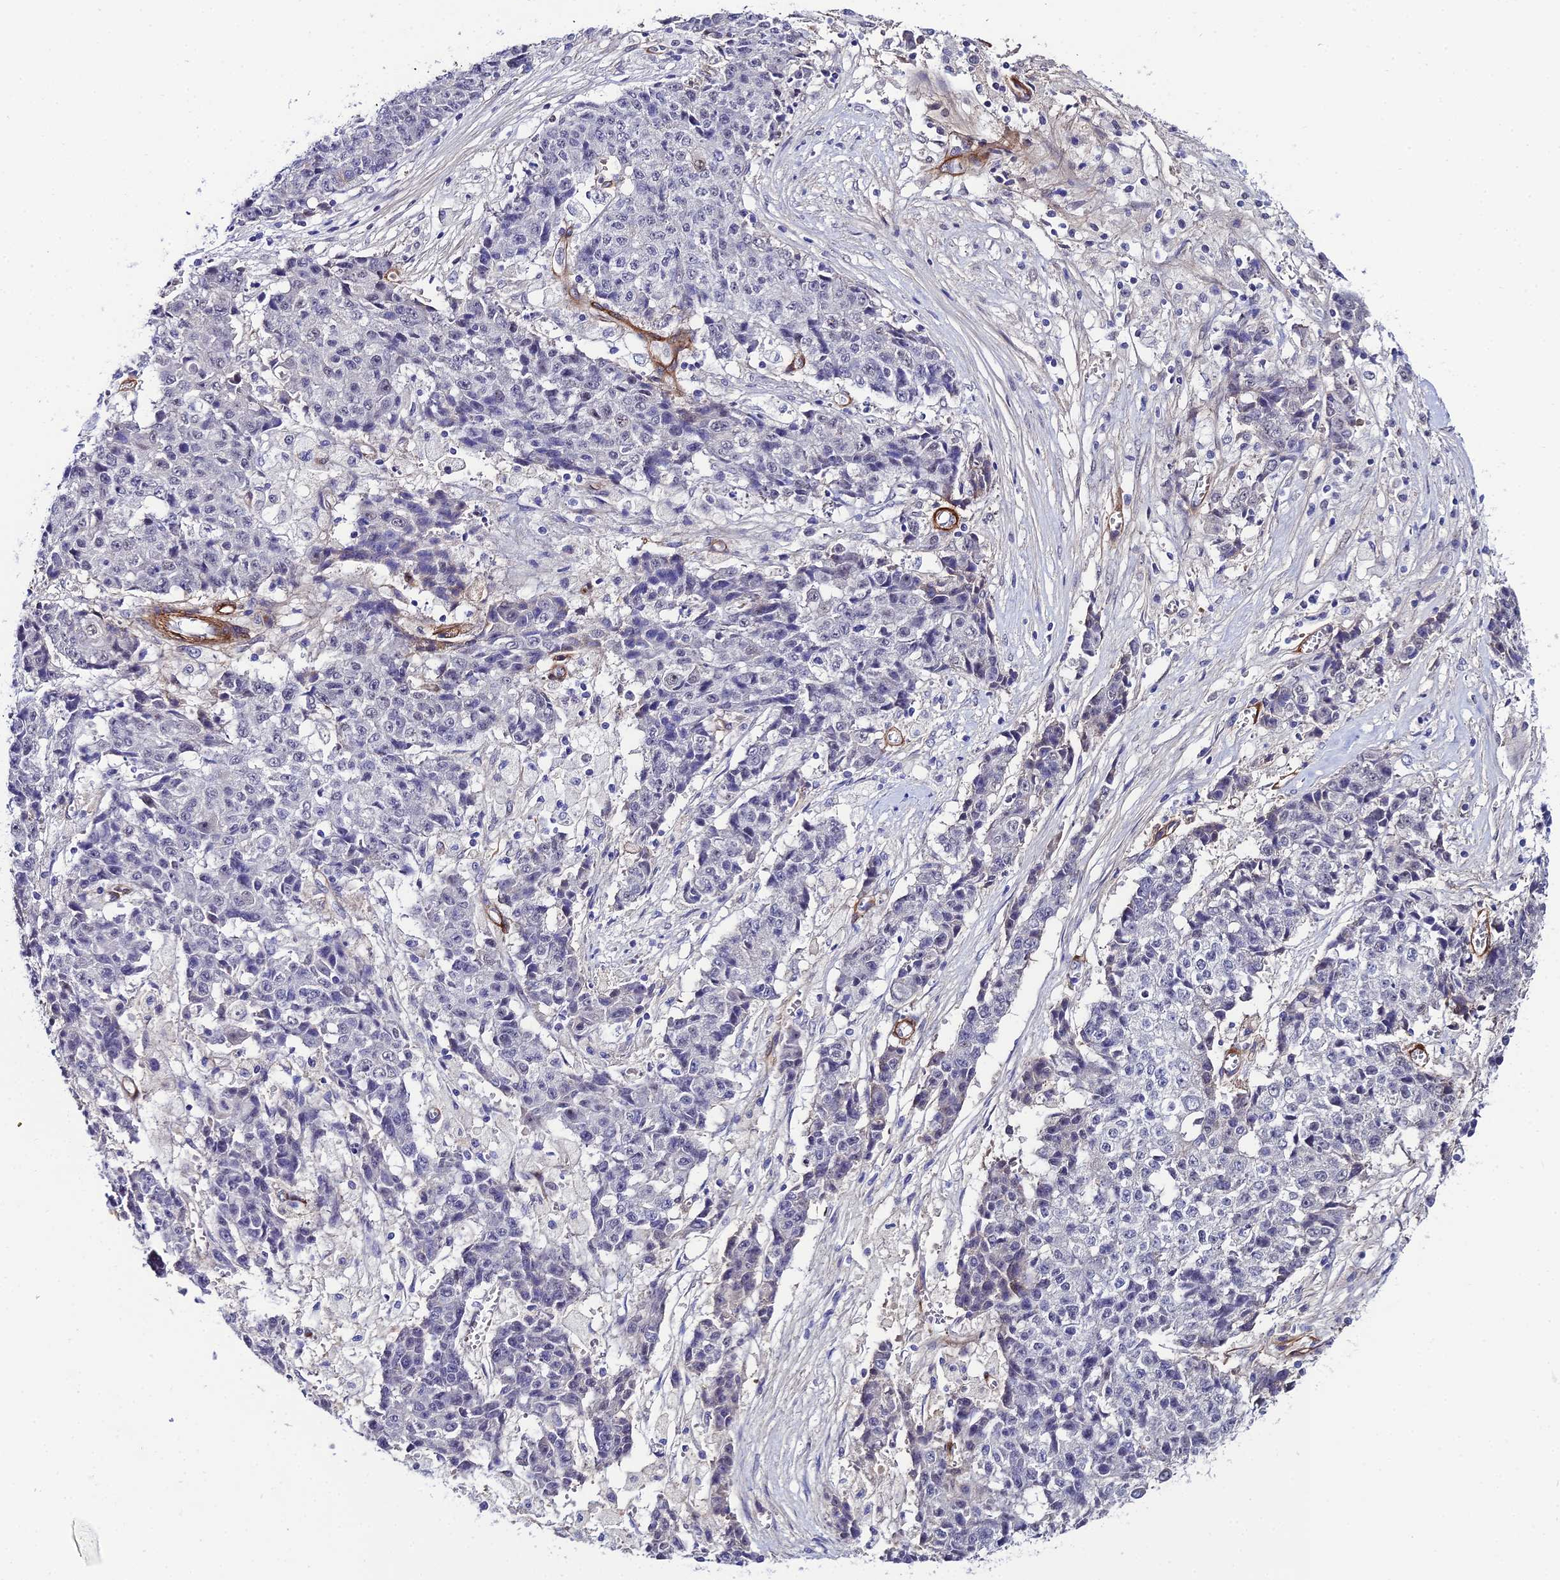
{"staining": {"intensity": "negative", "quantity": "none", "location": "none"}, "tissue": "ovarian cancer", "cell_type": "Tumor cells", "image_type": "cancer", "snomed": [{"axis": "morphology", "description": "Carcinoma, endometroid"}, {"axis": "topography", "description": "Ovary"}], "caption": "IHC of human endometroid carcinoma (ovarian) displays no expression in tumor cells. (Brightfield microscopy of DAB (3,3'-diaminobenzidine) IHC at high magnification).", "gene": "SYT15", "patient": {"sex": "female", "age": 42}}